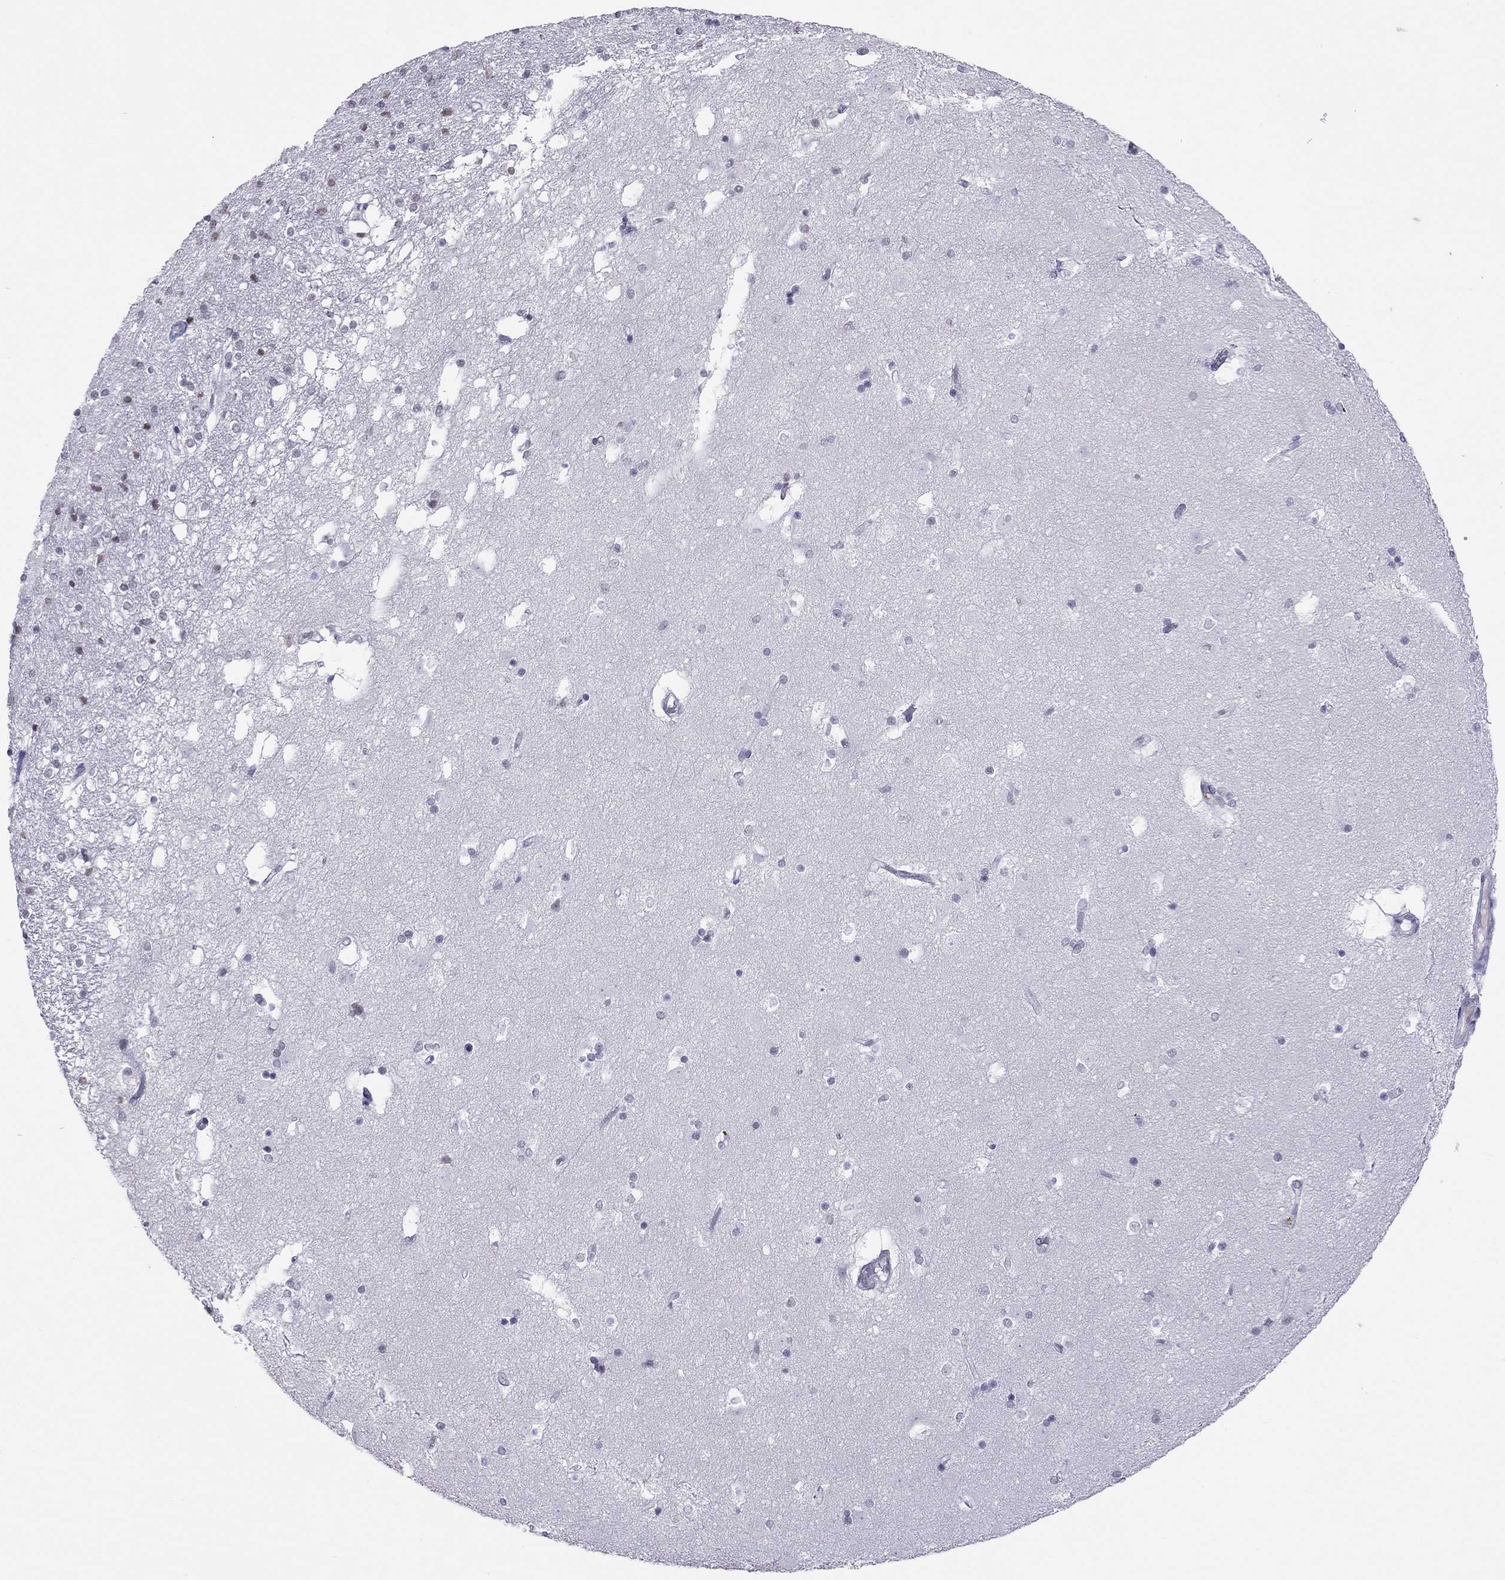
{"staining": {"intensity": "negative", "quantity": "none", "location": "none"}, "tissue": "caudate", "cell_type": "Glial cells", "image_type": "normal", "snomed": [{"axis": "morphology", "description": "Normal tissue, NOS"}, {"axis": "topography", "description": "Lateral ventricle wall"}], "caption": "Caudate was stained to show a protein in brown. There is no significant expression in glial cells.", "gene": "JHY", "patient": {"sex": "male", "age": 51}}